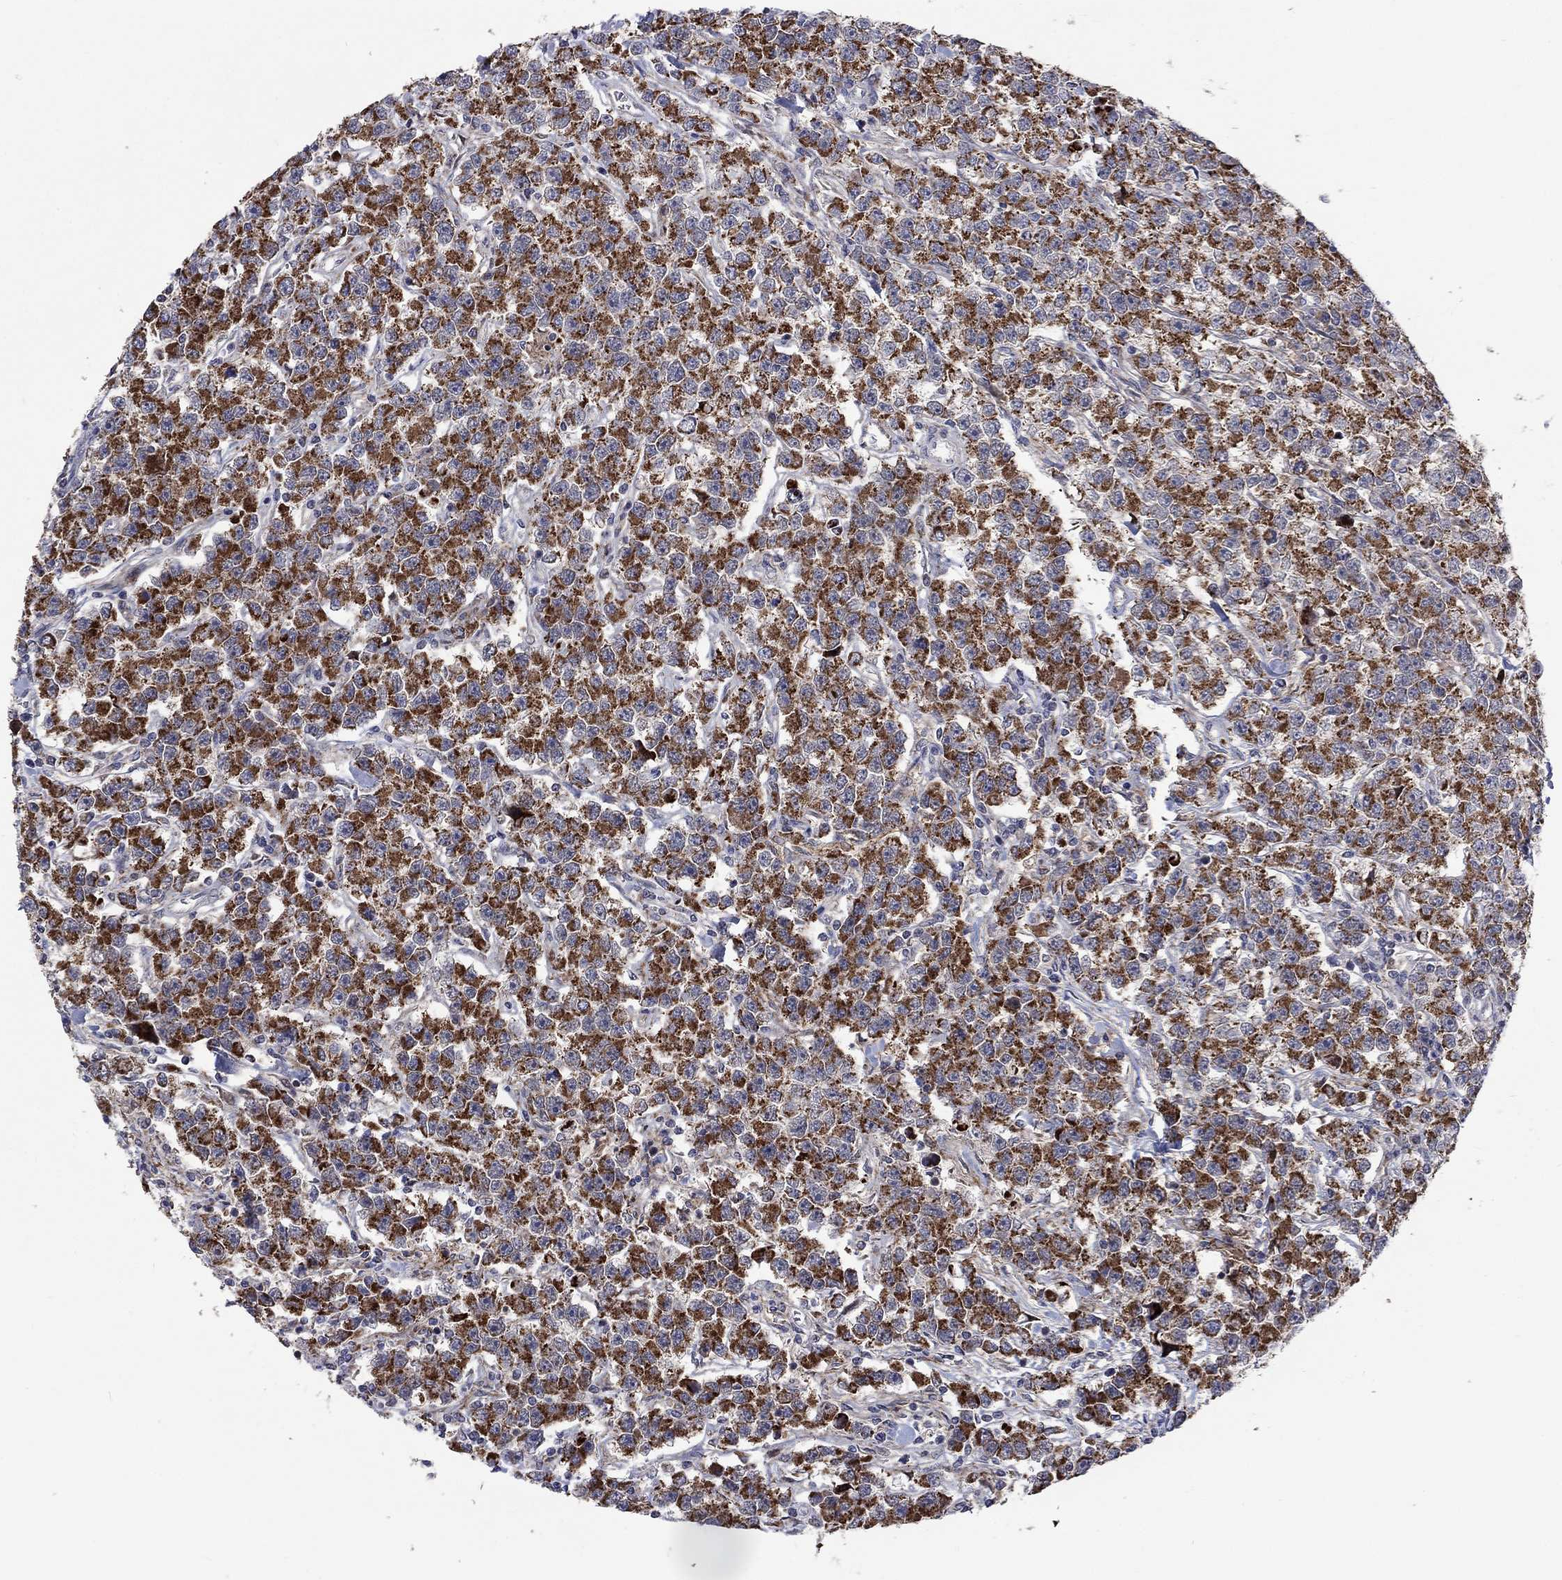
{"staining": {"intensity": "strong", "quantity": ">75%", "location": "cytoplasmic/membranous"}, "tissue": "testis cancer", "cell_type": "Tumor cells", "image_type": "cancer", "snomed": [{"axis": "morphology", "description": "Seminoma, NOS"}, {"axis": "topography", "description": "Testis"}], "caption": "DAB immunohistochemical staining of human seminoma (testis) shows strong cytoplasmic/membranous protein positivity in about >75% of tumor cells. The staining is performed using DAB (3,3'-diaminobenzidine) brown chromogen to label protein expression. The nuclei are counter-stained blue using hematoxylin.", "gene": "SLC35F2", "patient": {"sex": "male", "age": 59}}